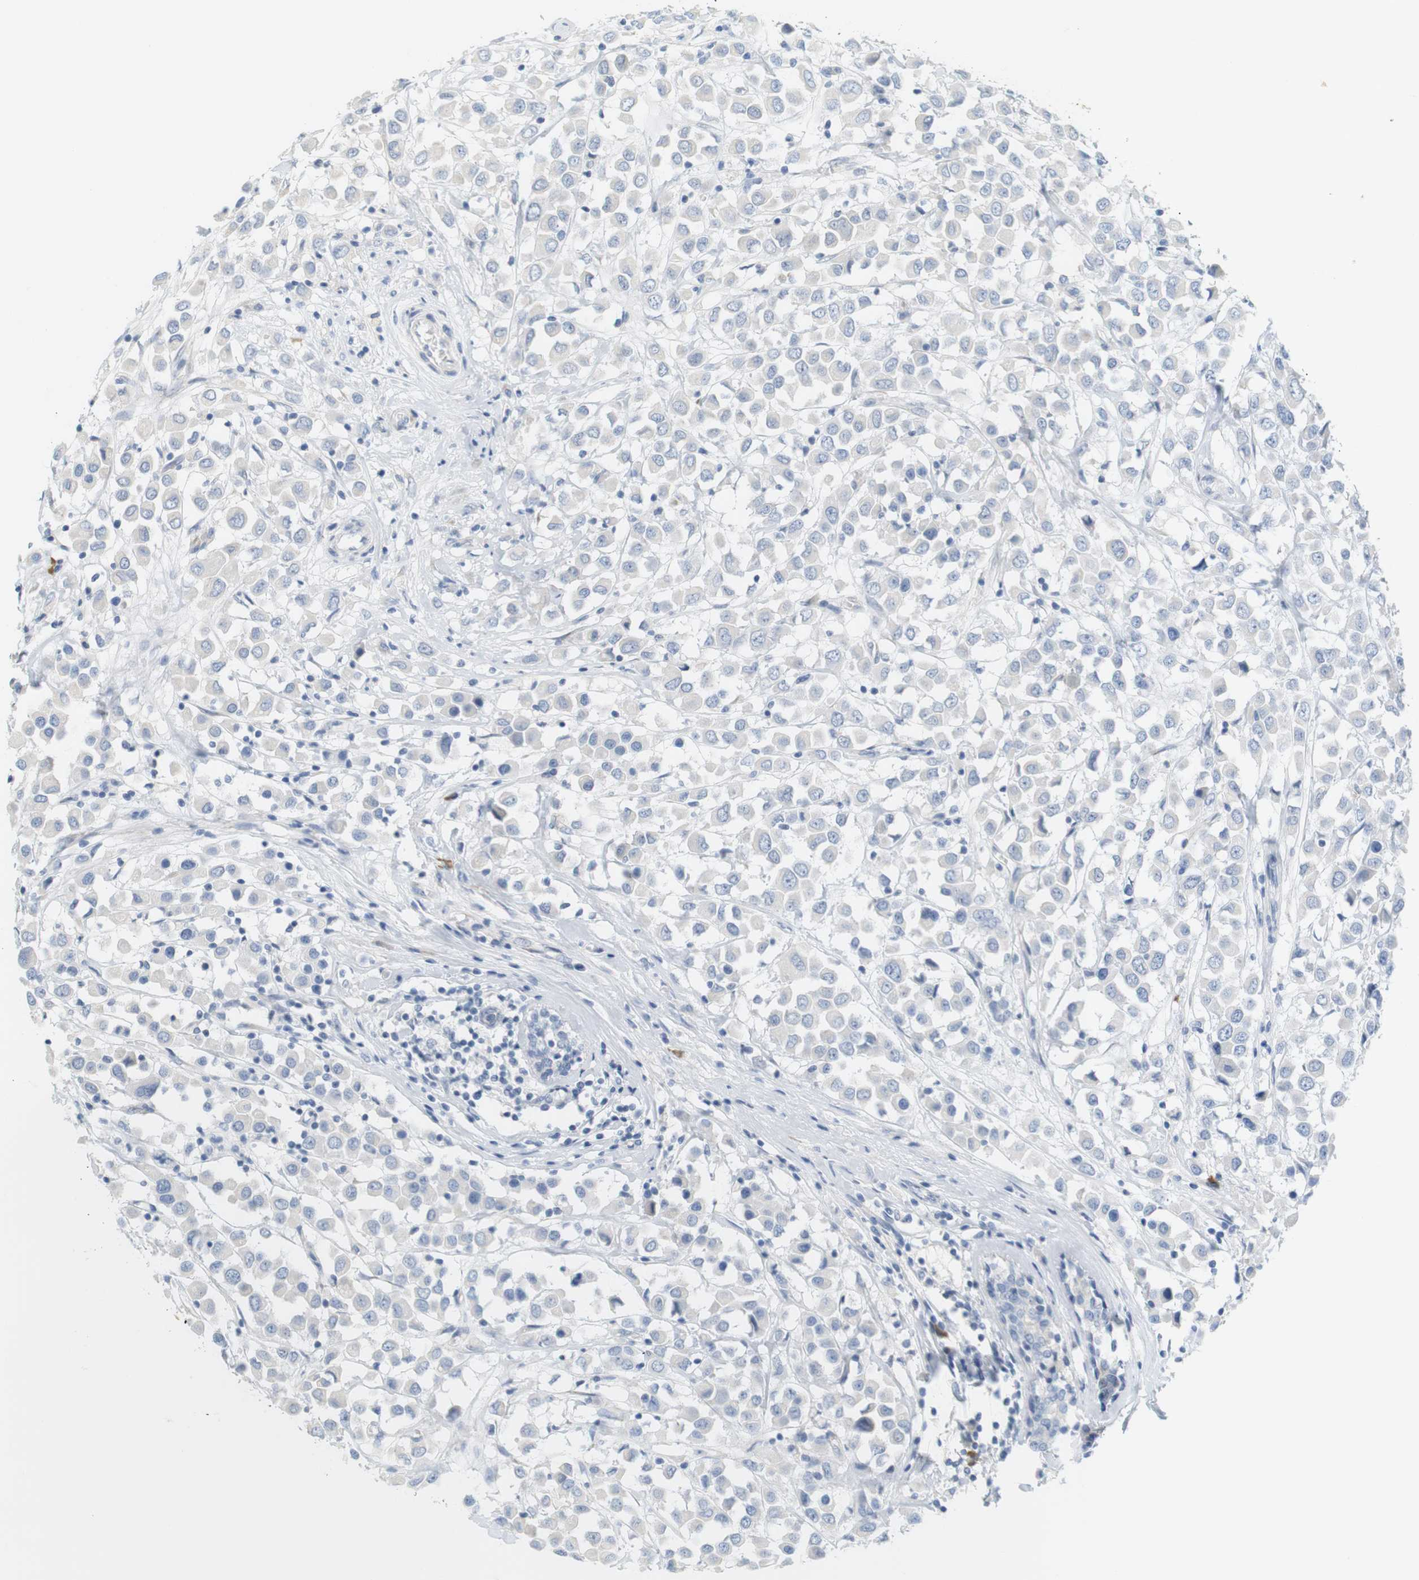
{"staining": {"intensity": "negative", "quantity": "none", "location": "none"}, "tissue": "breast cancer", "cell_type": "Tumor cells", "image_type": "cancer", "snomed": [{"axis": "morphology", "description": "Duct carcinoma"}, {"axis": "topography", "description": "Breast"}], "caption": "Immunohistochemistry (IHC) histopathology image of neoplastic tissue: human breast intraductal carcinoma stained with DAB displays no significant protein expression in tumor cells.", "gene": "RGS9", "patient": {"sex": "female", "age": 61}}